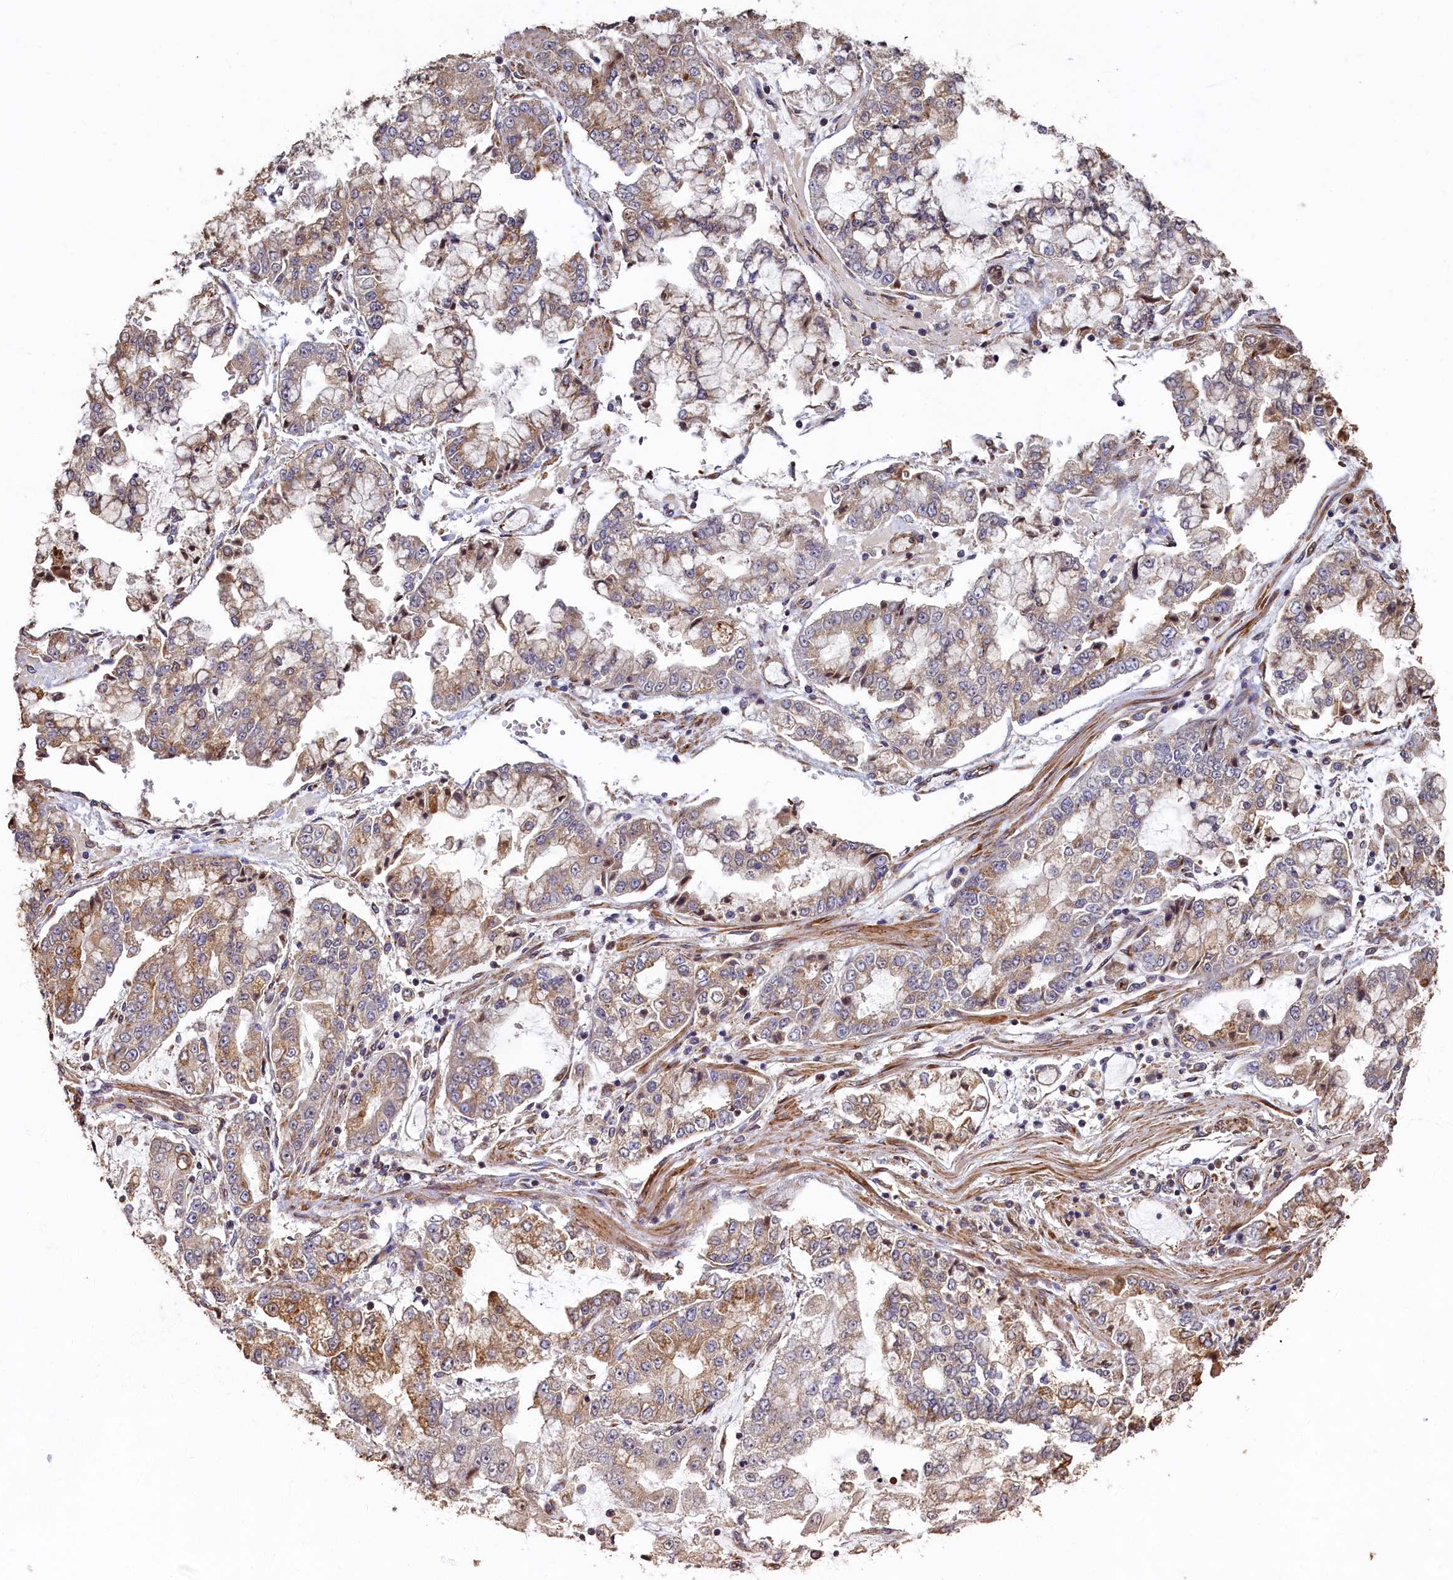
{"staining": {"intensity": "moderate", "quantity": ">75%", "location": "cytoplasmic/membranous"}, "tissue": "stomach cancer", "cell_type": "Tumor cells", "image_type": "cancer", "snomed": [{"axis": "morphology", "description": "Adenocarcinoma, NOS"}, {"axis": "topography", "description": "Stomach"}], "caption": "Tumor cells exhibit moderate cytoplasmic/membranous positivity in approximately >75% of cells in stomach cancer (adenocarcinoma).", "gene": "TMEM181", "patient": {"sex": "male", "age": 76}}